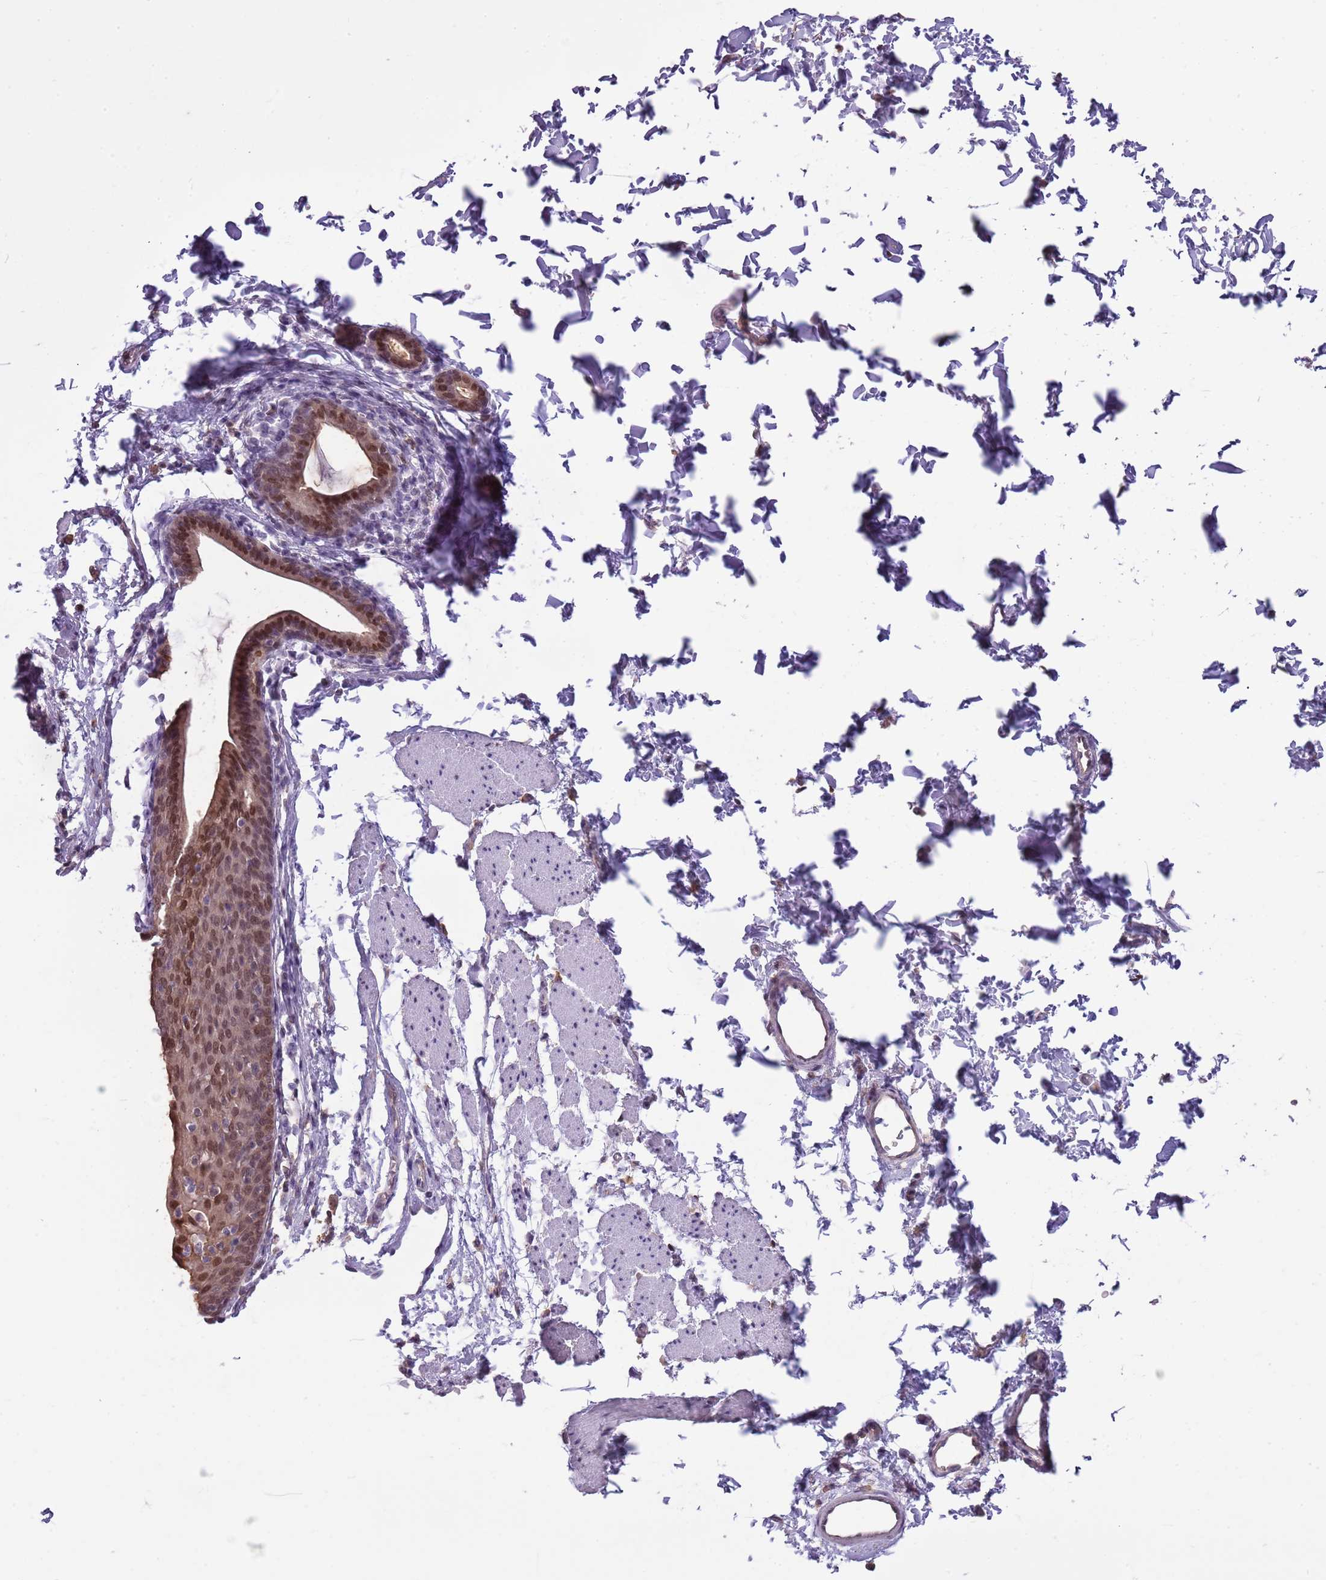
{"staining": {"intensity": "moderate", "quantity": ">75%", "location": "nuclear"}, "tissue": "esophagus", "cell_type": "Squamous epithelial cells", "image_type": "normal", "snomed": [{"axis": "morphology", "description": "Normal tissue, NOS"}, {"axis": "topography", "description": "Esophagus"}], "caption": "The micrograph exhibits staining of unremarkable esophagus, revealing moderate nuclear protein staining (brown color) within squamous epithelial cells.", "gene": "DHX32", "patient": {"sex": "female", "age": 61}}